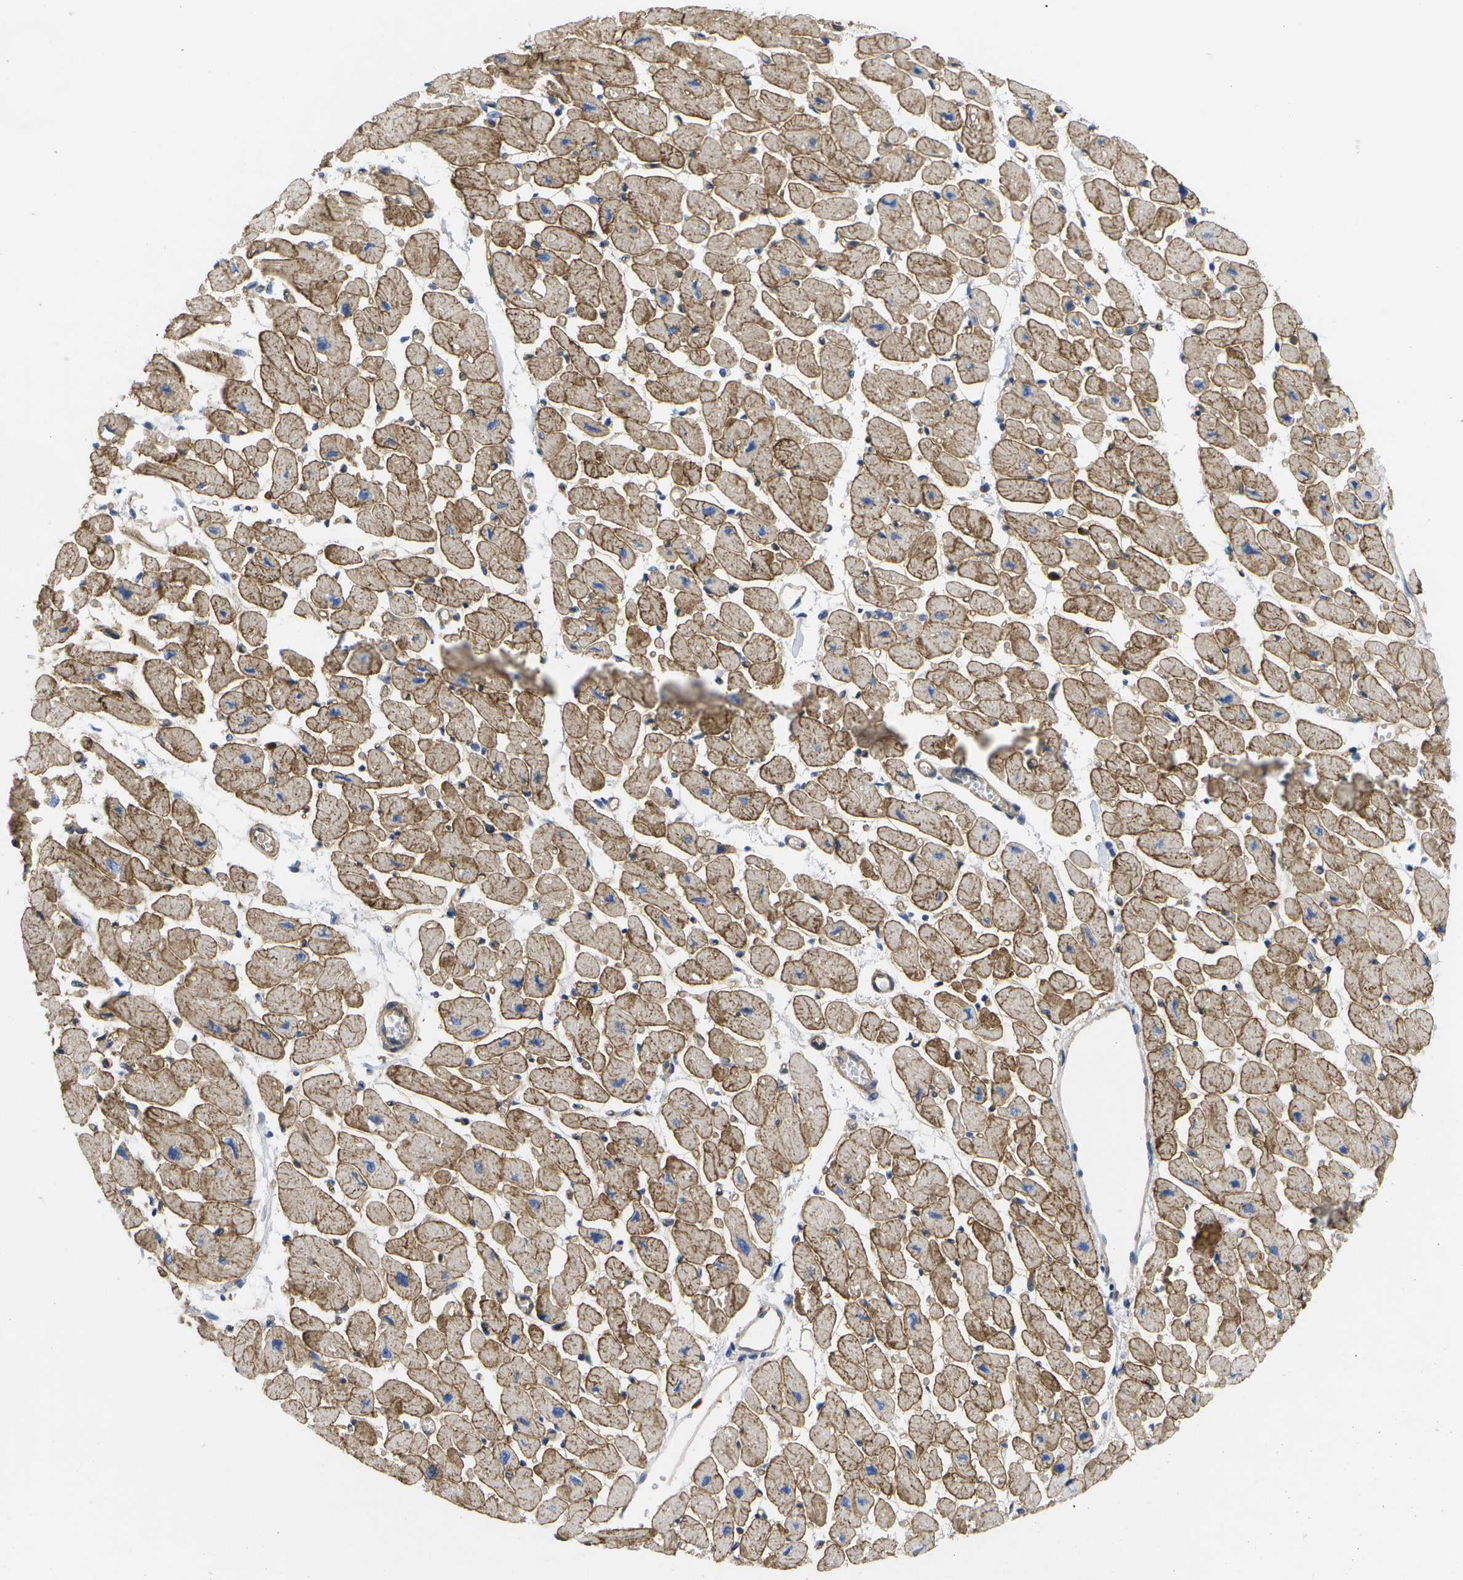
{"staining": {"intensity": "moderate", "quantity": ">75%", "location": "cytoplasmic/membranous"}, "tissue": "heart muscle", "cell_type": "Cardiomyocytes", "image_type": "normal", "snomed": [{"axis": "morphology", "description": "Normal tissue, NOS"}, {"axis": "topography", "description": "Heart"}], "caption": "Heart muscle stained for a protein (brown) shows moderate cytoplasmic/membranous positive staining in about >75% of cardiomyocytes.", "gene": "DYSF", "patient": {"sex": "female", "age": 54}}